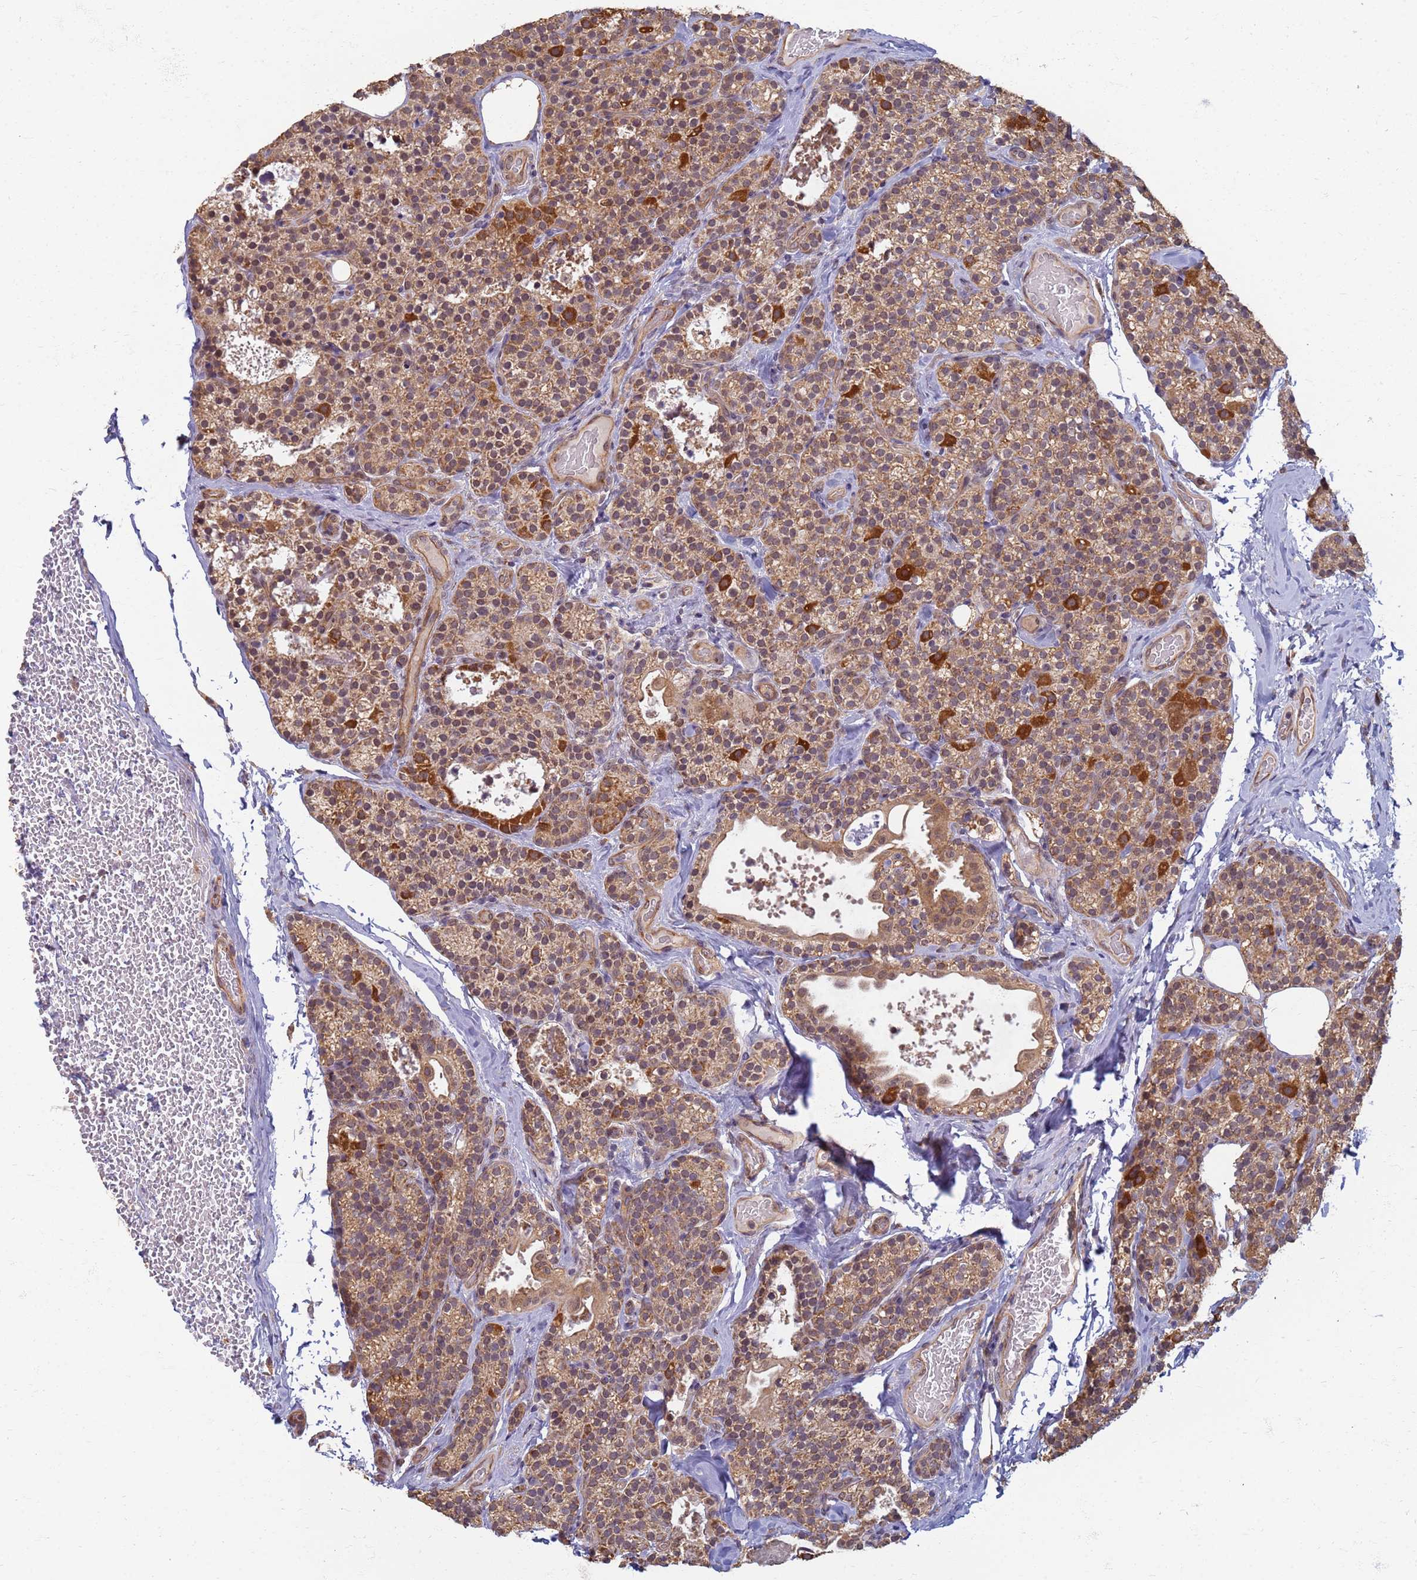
{"staining": {"intensity": "moderate", "quantity": ">75%", "location": "cytoplasmic/membranous"}, "tissue": "parathyroid gland", "cell_type": "Glandular cells", "image_type": "normal", "snomed": [{"axis": "morphology", "description": "Normal tissue, NOS"}, {"axis": "topography", "description": "Parathyroid gland"}], "caption": "Protein staining by IHC exhibits moderate cytoplasmic/membranous positivity in about >75% of glandular cells in normal parathyroid gland. (brown staining indicates protein expression, while blue staining denotes nuclei).", "gene": "ITGB4", "patient": {"sex": "female", "age": 45}}